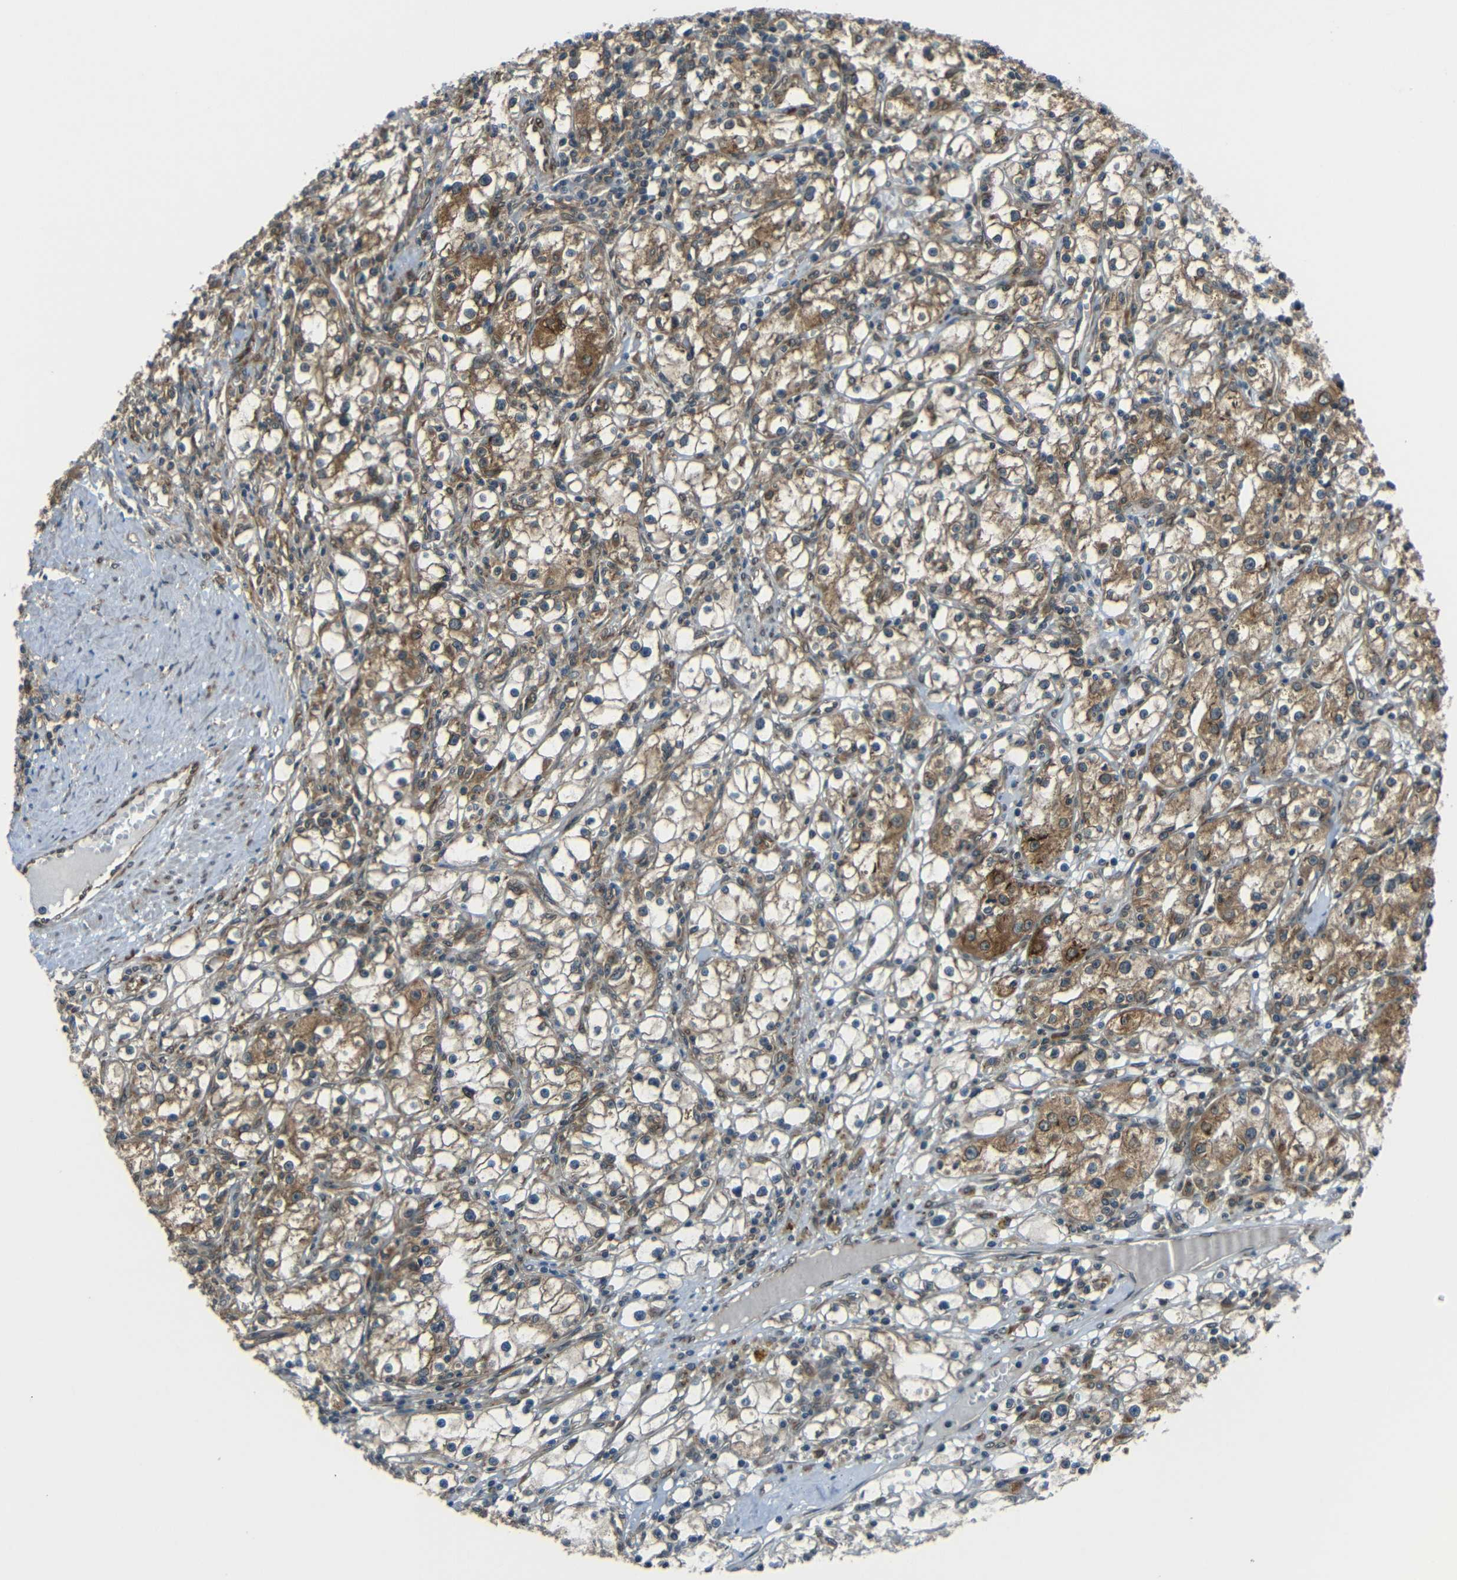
{"staining": {"intensity": "strong", "quantity": "25%-75%", "location": "cytoplasmic/membranous"}, "tissue": "renal cancer", "cell_type": "Tumor cells", "image_type": "cancer", "snomed": [{"axis": "morphology", "description": "Adenocarcinoma, NOS"}, {"axis": "topography", "description": "Kidney"}], "caption": "Strong cytoplasmic/membranous protein expression is present in about 25%-75% of tumor cells in renal adenocarcinoma. The staining was performed using DAB (3,3'-diaminobenzidine) to visualize the protein expression in brown, while the nuclei were stained in blue with hematoxylin (Magnification: 20x).", "gene": "VAPB", "patient": {"sex": "male", "age": 56}}